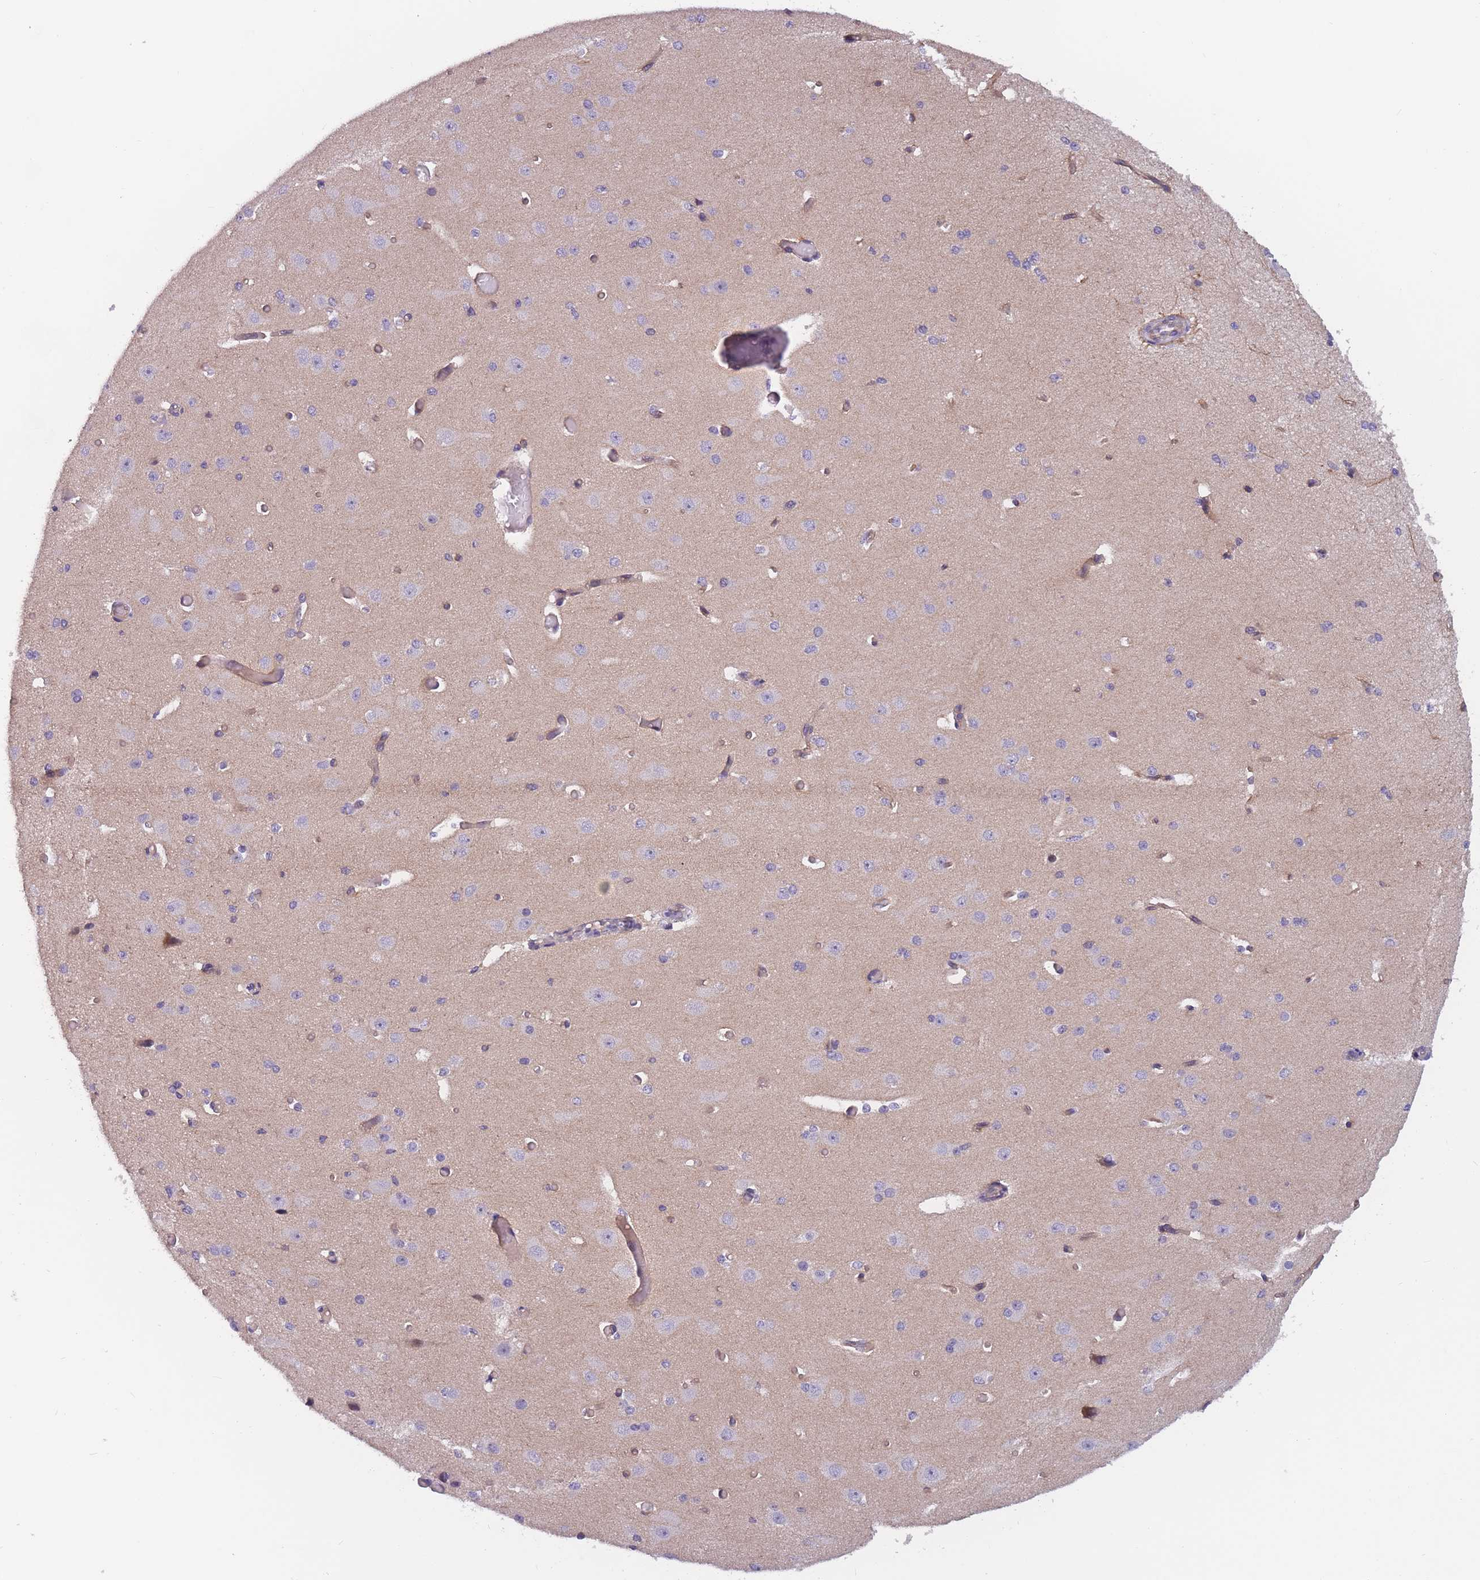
{"staining": {"intensity": "weak", "quantity": "25%-75%", "location": "cytoplasmic/membranous"}, "tissue": "cerebral cortex", "cell_type": "Endothelial cells", "image_type": "normal", "snomed": [{"axis": "morphology", "description": "Normal tissue, NOS"}, {"axis": "morphology", "description": "Inflammation, NOS"}, {"axis": "topography", "description": "Cerebral cortex"}], "caption": "This is an image of IHC staining of normal cerebral cortex, which shows weak positivity in the cytoplasmic/membranous of endothelial cells.", "gene": "FAM83F", "patient": {"sex": "male", "age": 6}}